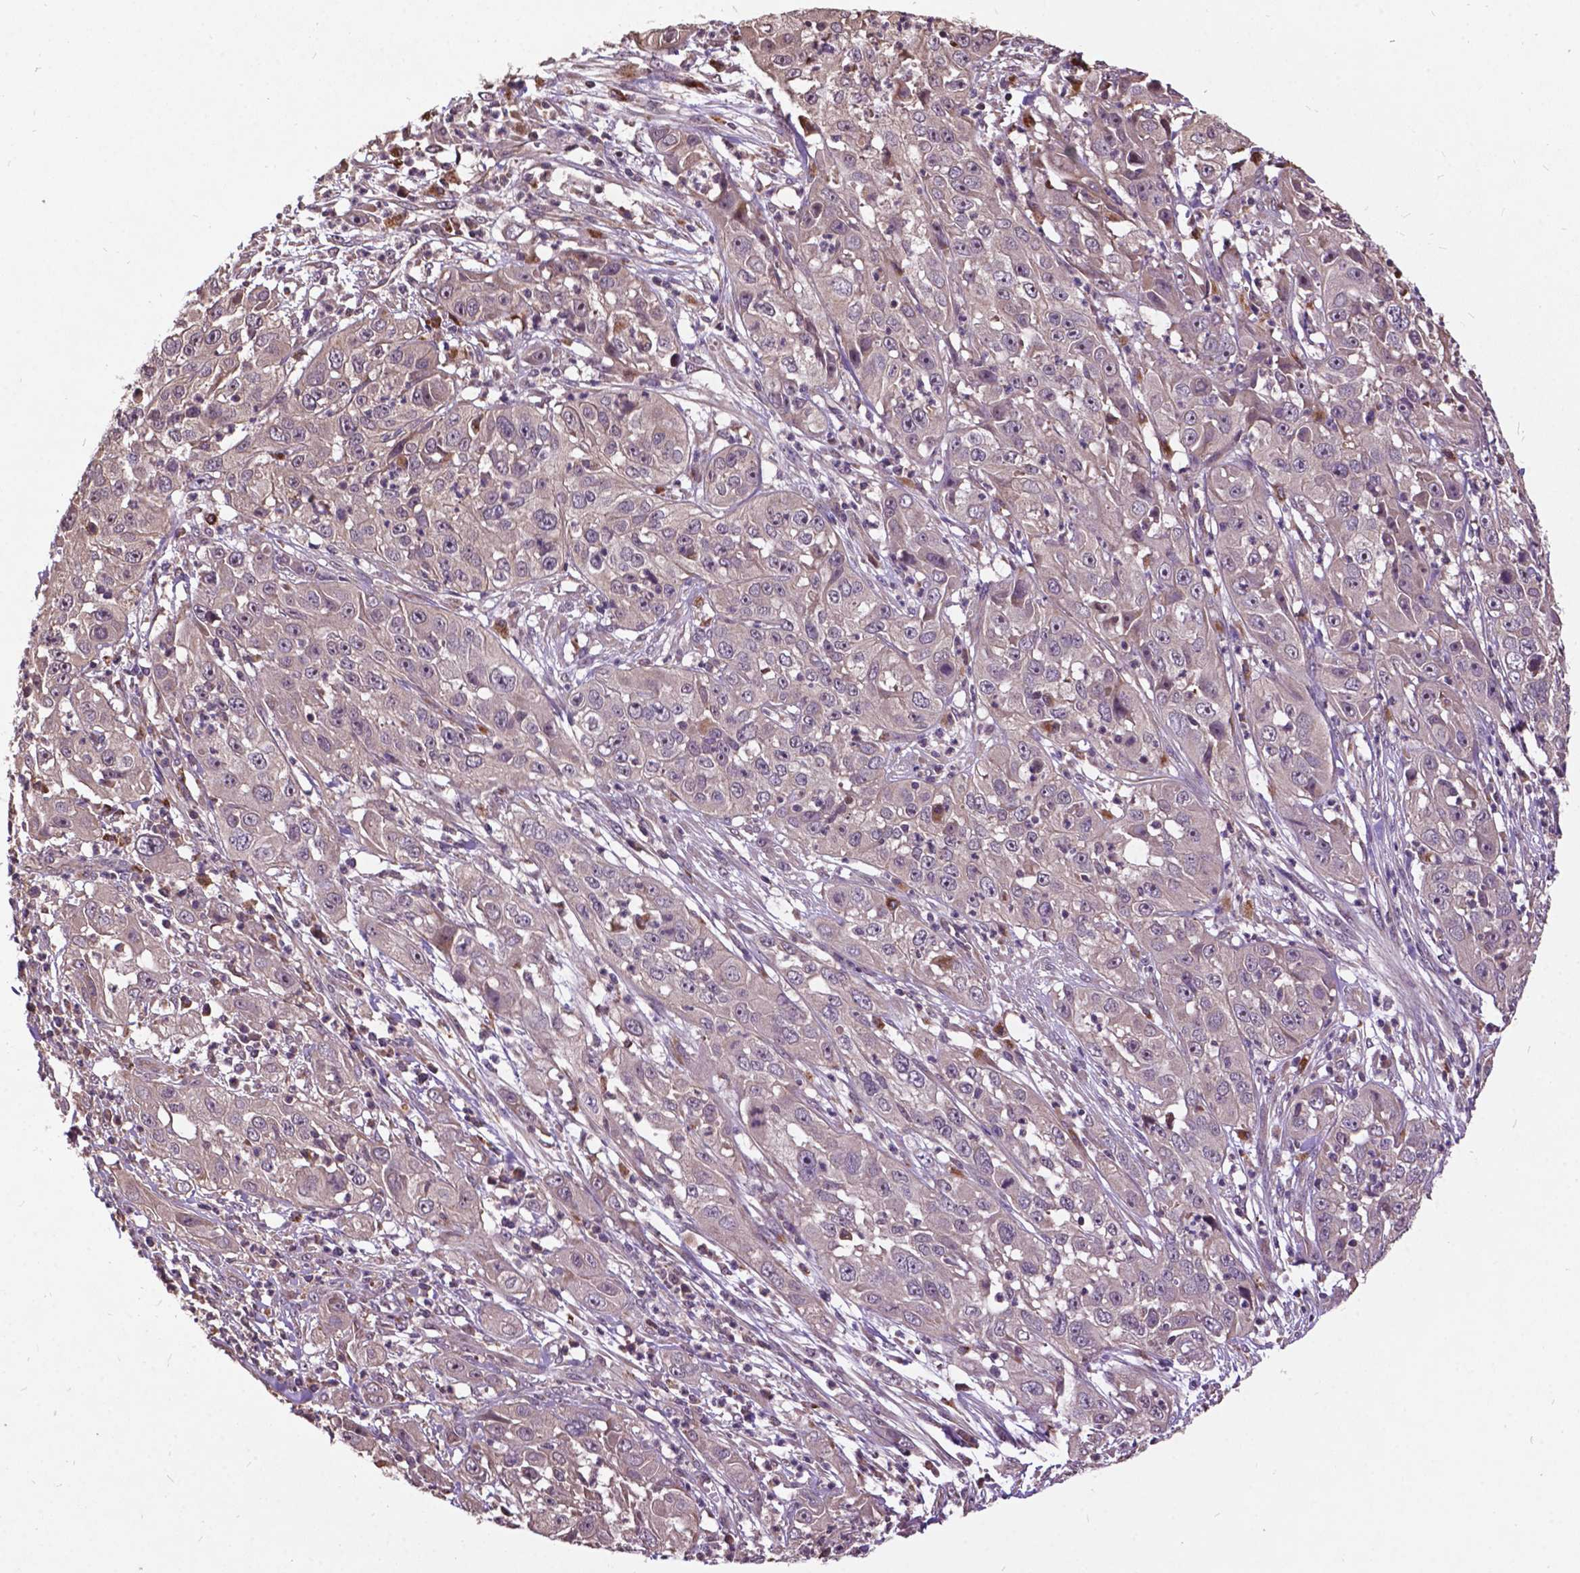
{"staining": {"intensity": "negative", "quantity": "none", "location": "none"}, "tissue": "cervical cancer", "cell_type": "Tumor cells", "image_type": "cancer", "snomed": [{"axis": "morphology", "description": "Squamous cell carcinoma, NOS"}, {"axis": "topography", "description": "Cervix"}], "caption": "Tumor cells are negative for brown protein staining in squamous cell carcinoma (cervical). (DAB immunohistochemistry (IHC), high magnification).", "gene": "AP1S3", "patient": {"sex": "female", "age": 32}}